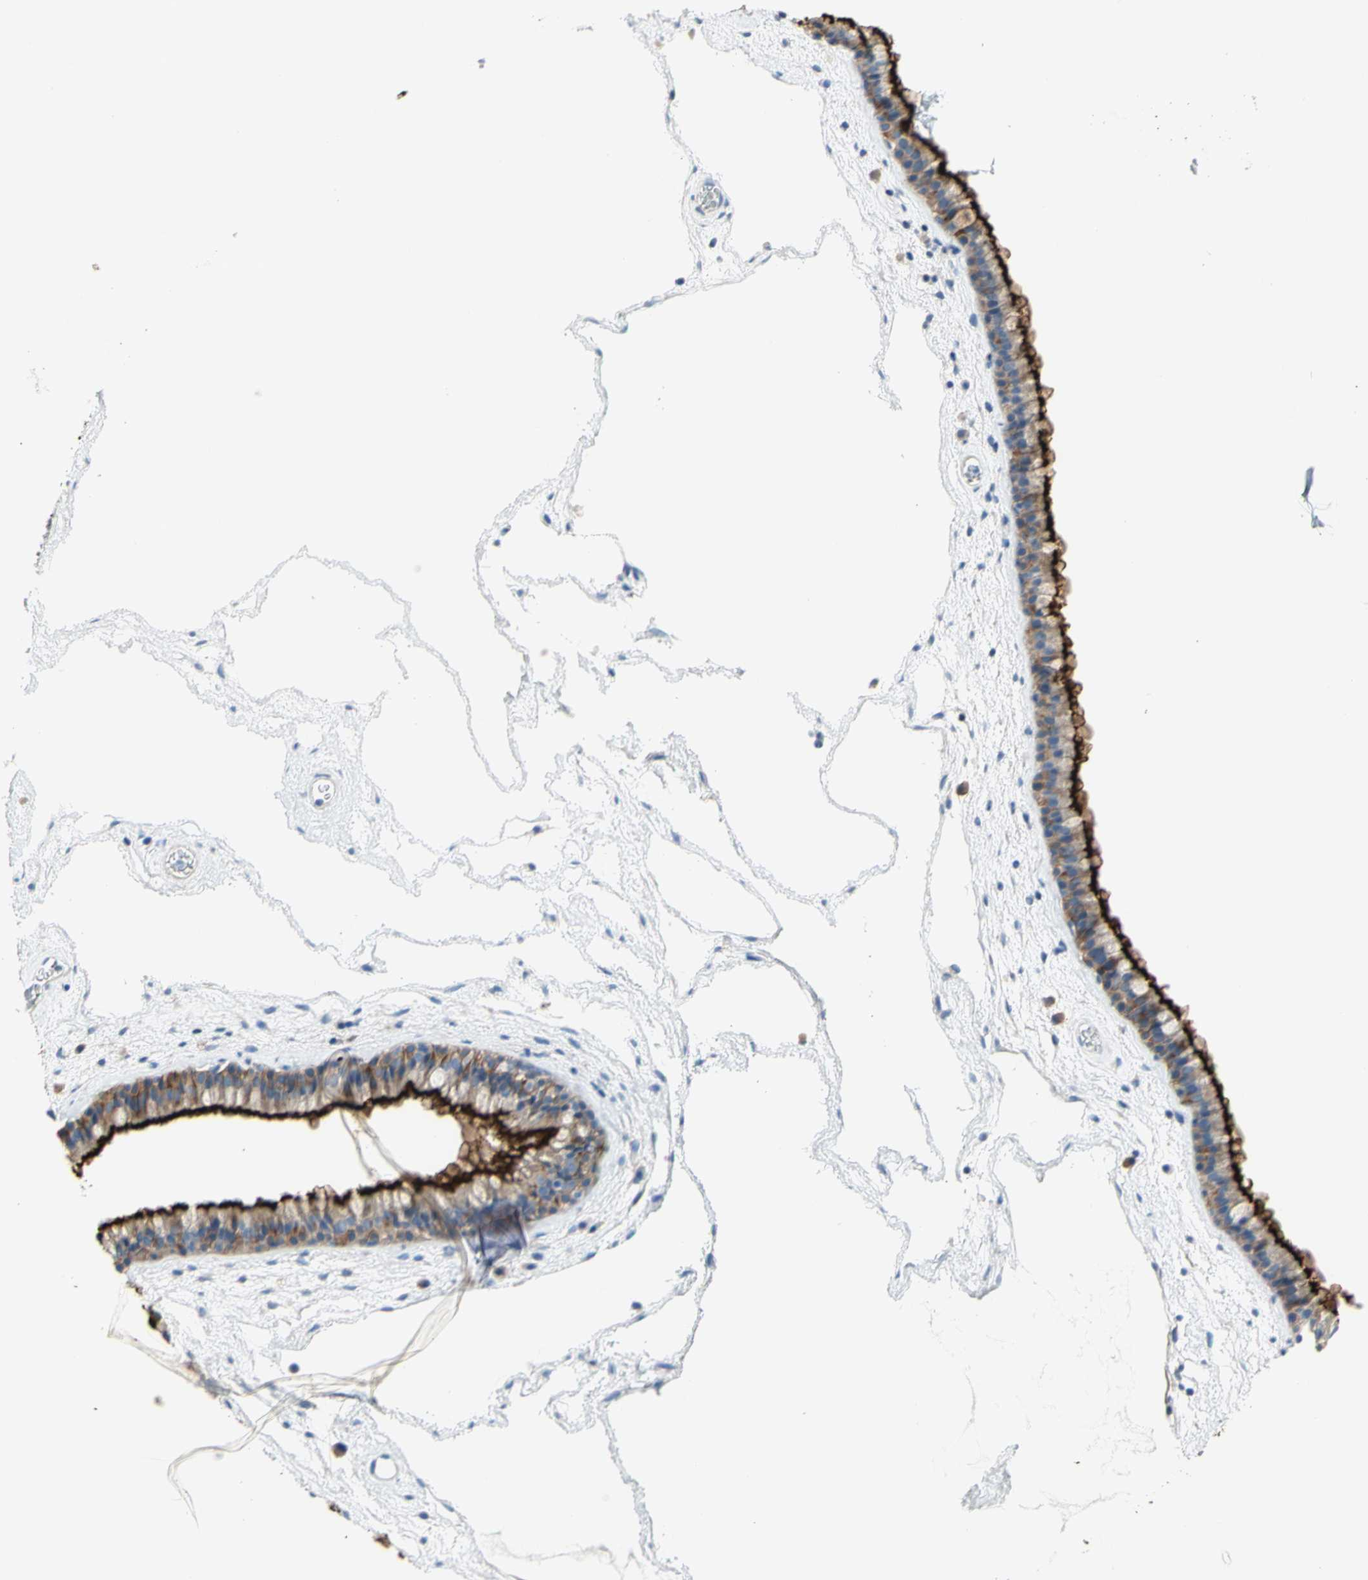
{"staining": {"intensity": "moderate", "quantity": ">75%", "location": "cytoplasmic/membranous"}, "tissue": "nasopharynx", "cell_type": "Respiratory epithelial cells", "image_type": "normal", "snomed": [{"axis": "morphology", "description": "Normal tissue, NOS"}, {"axis": "morphology", "description": "Inflammation, NOS"}, {"axis": "topography", "description": "Nasopharynx"}], "caption": "The histopathology image reveals immunohistochemical staining of unremarkable nasopharynx. There is moderate cytoplasmic/membranous expression is seen in about >75% of respiratory epithelial cells.", "gene": "MUC1", "patient": {"sex": "male", "age": 48}}